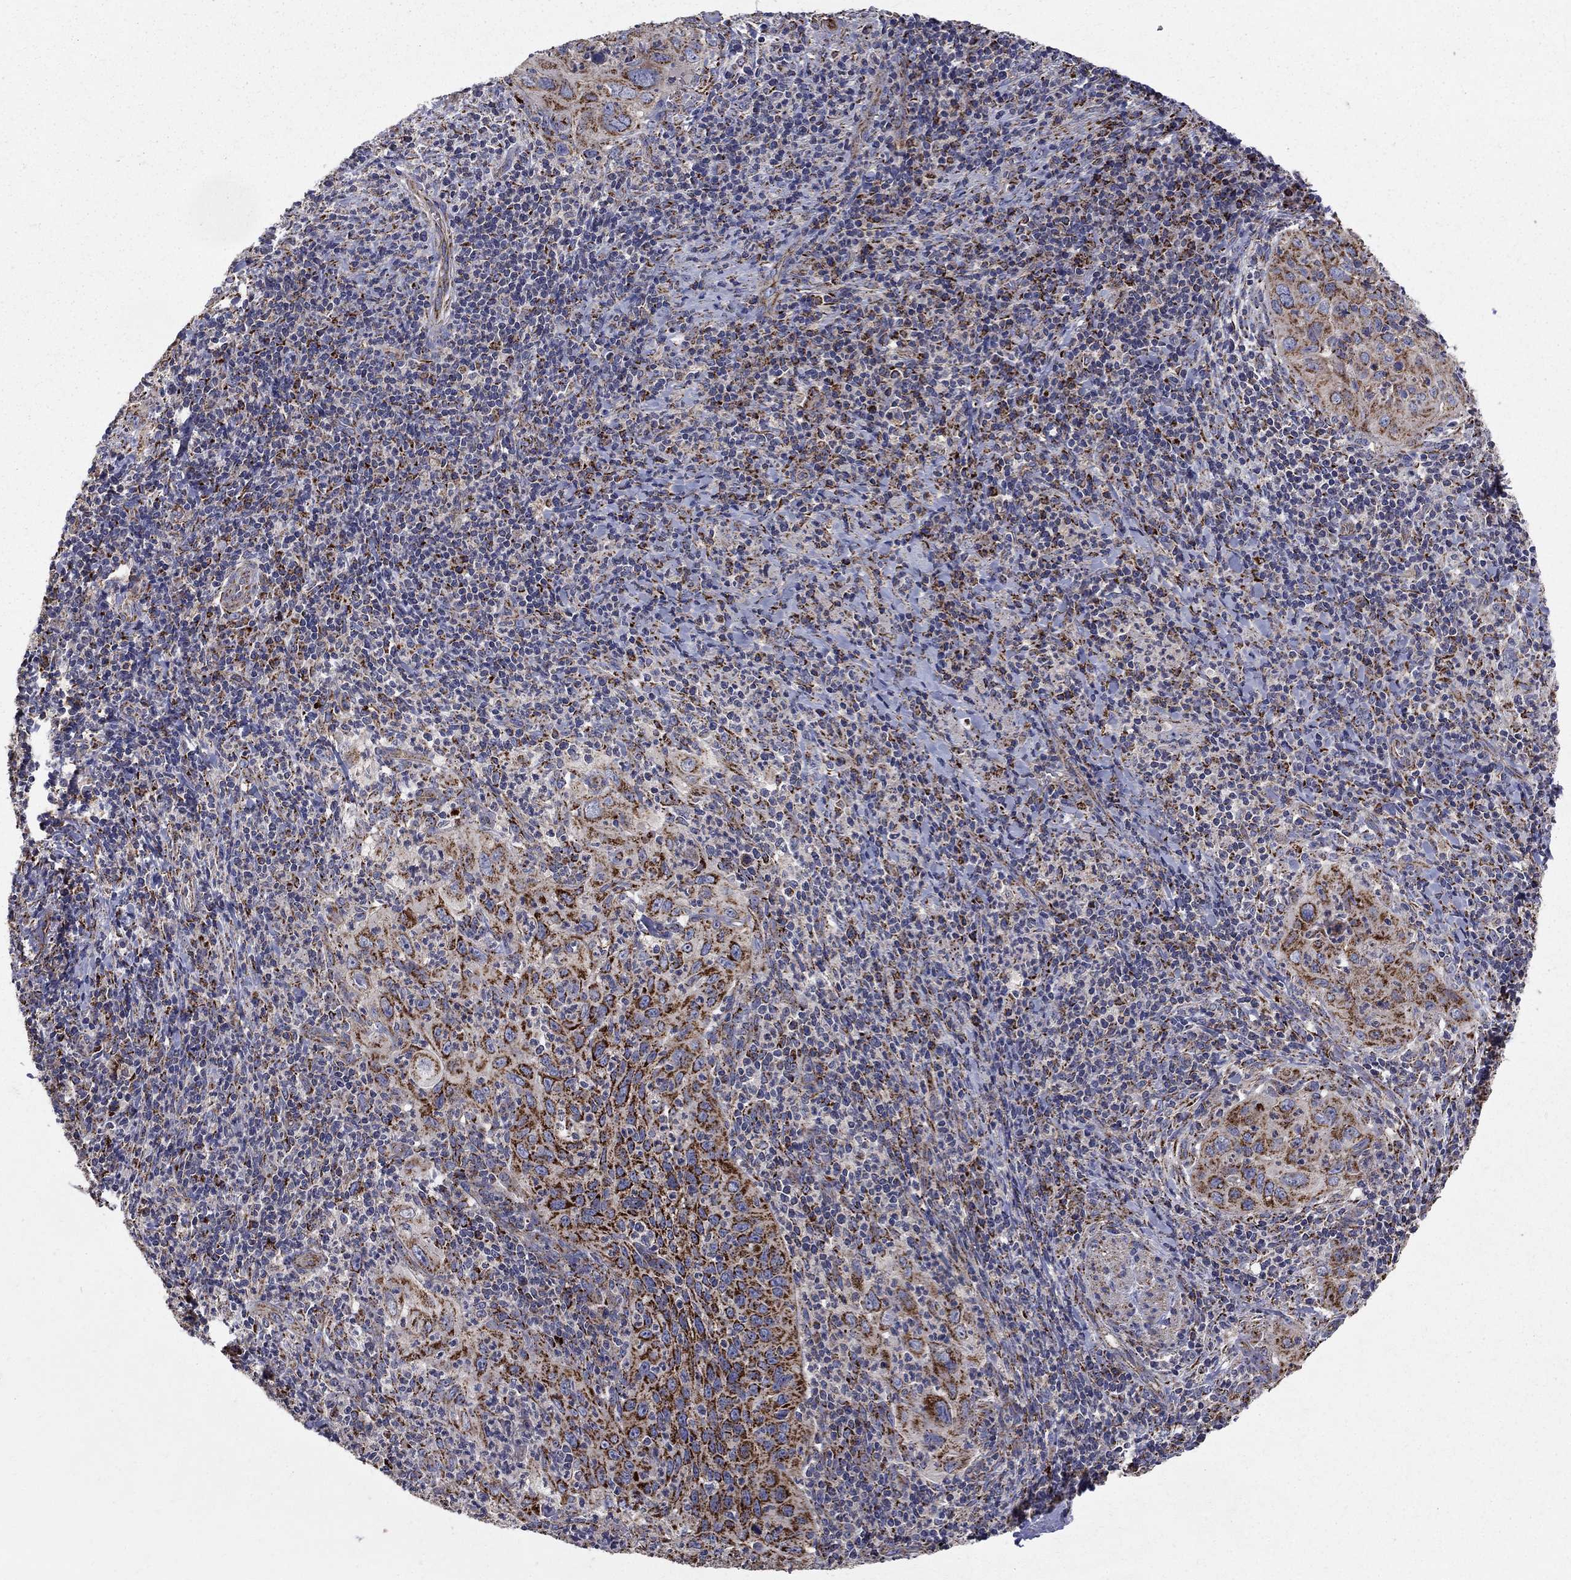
{"staining": {"intensity": "strong", "quantity": "25%-75%", "location": "cytoplasmic/membranous"}, "tissue": "cervical cancer", "cell_type": "Tumor cells", "image_type": "cancer", "snomed": [{"axis": "morphology", "description": "Squamous cell carcinoma, NOS"}, {"axis": "topography", "description": "Cervix"}], "caption": "Protein staining of cervical squamous cell carcinoma tissue shows strong cytoplasmic/membranous staining in approximately 25%-75% of tumor cells. (IHC, brightfield microscopy, high magnification).", "gene": "GCSH", "patient": {"sex": "female", "age": 26}}